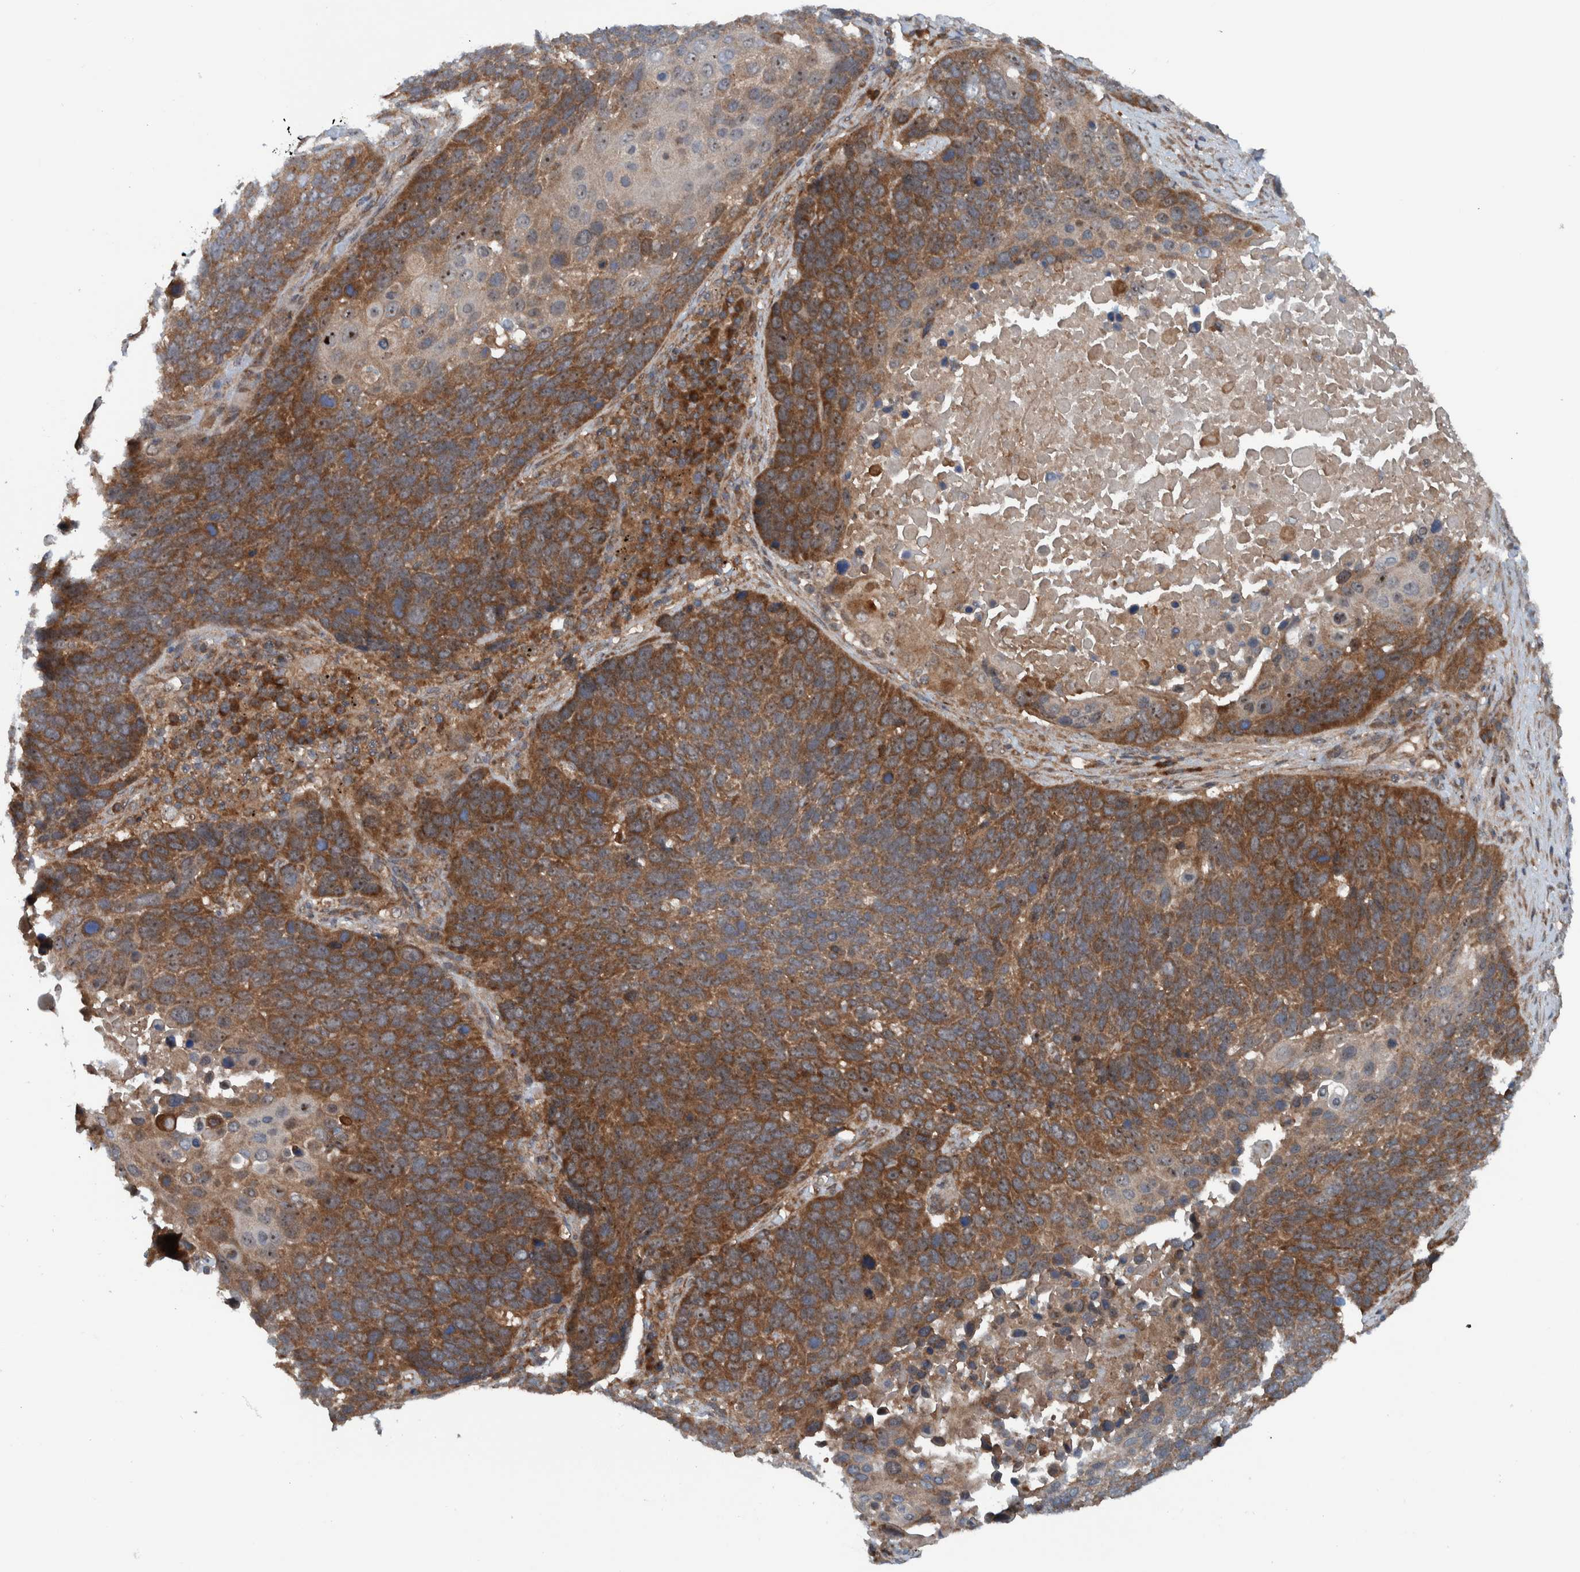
{"staining": {"intensity": "moderate", "quantity": ">75%", "location": "cytoplasmic/membranous"}, "tissue": "lung cancer", "cell_type": "Tumor cells", "image_type": "cancer", "snomed": [{"axis": "morphology", "description": "Squamous cell carcinoma, NOS"}, {"axis": "topography", "description": "Lung"}], "caption": "Tumor cells demonstrate moderate cytoplasmic/membranous expression in about >75% of cells in lung cancer (squamous cell carcinoma).", "gene": "CUEDC1", "patient": {"sex": "male", "age": 66}}